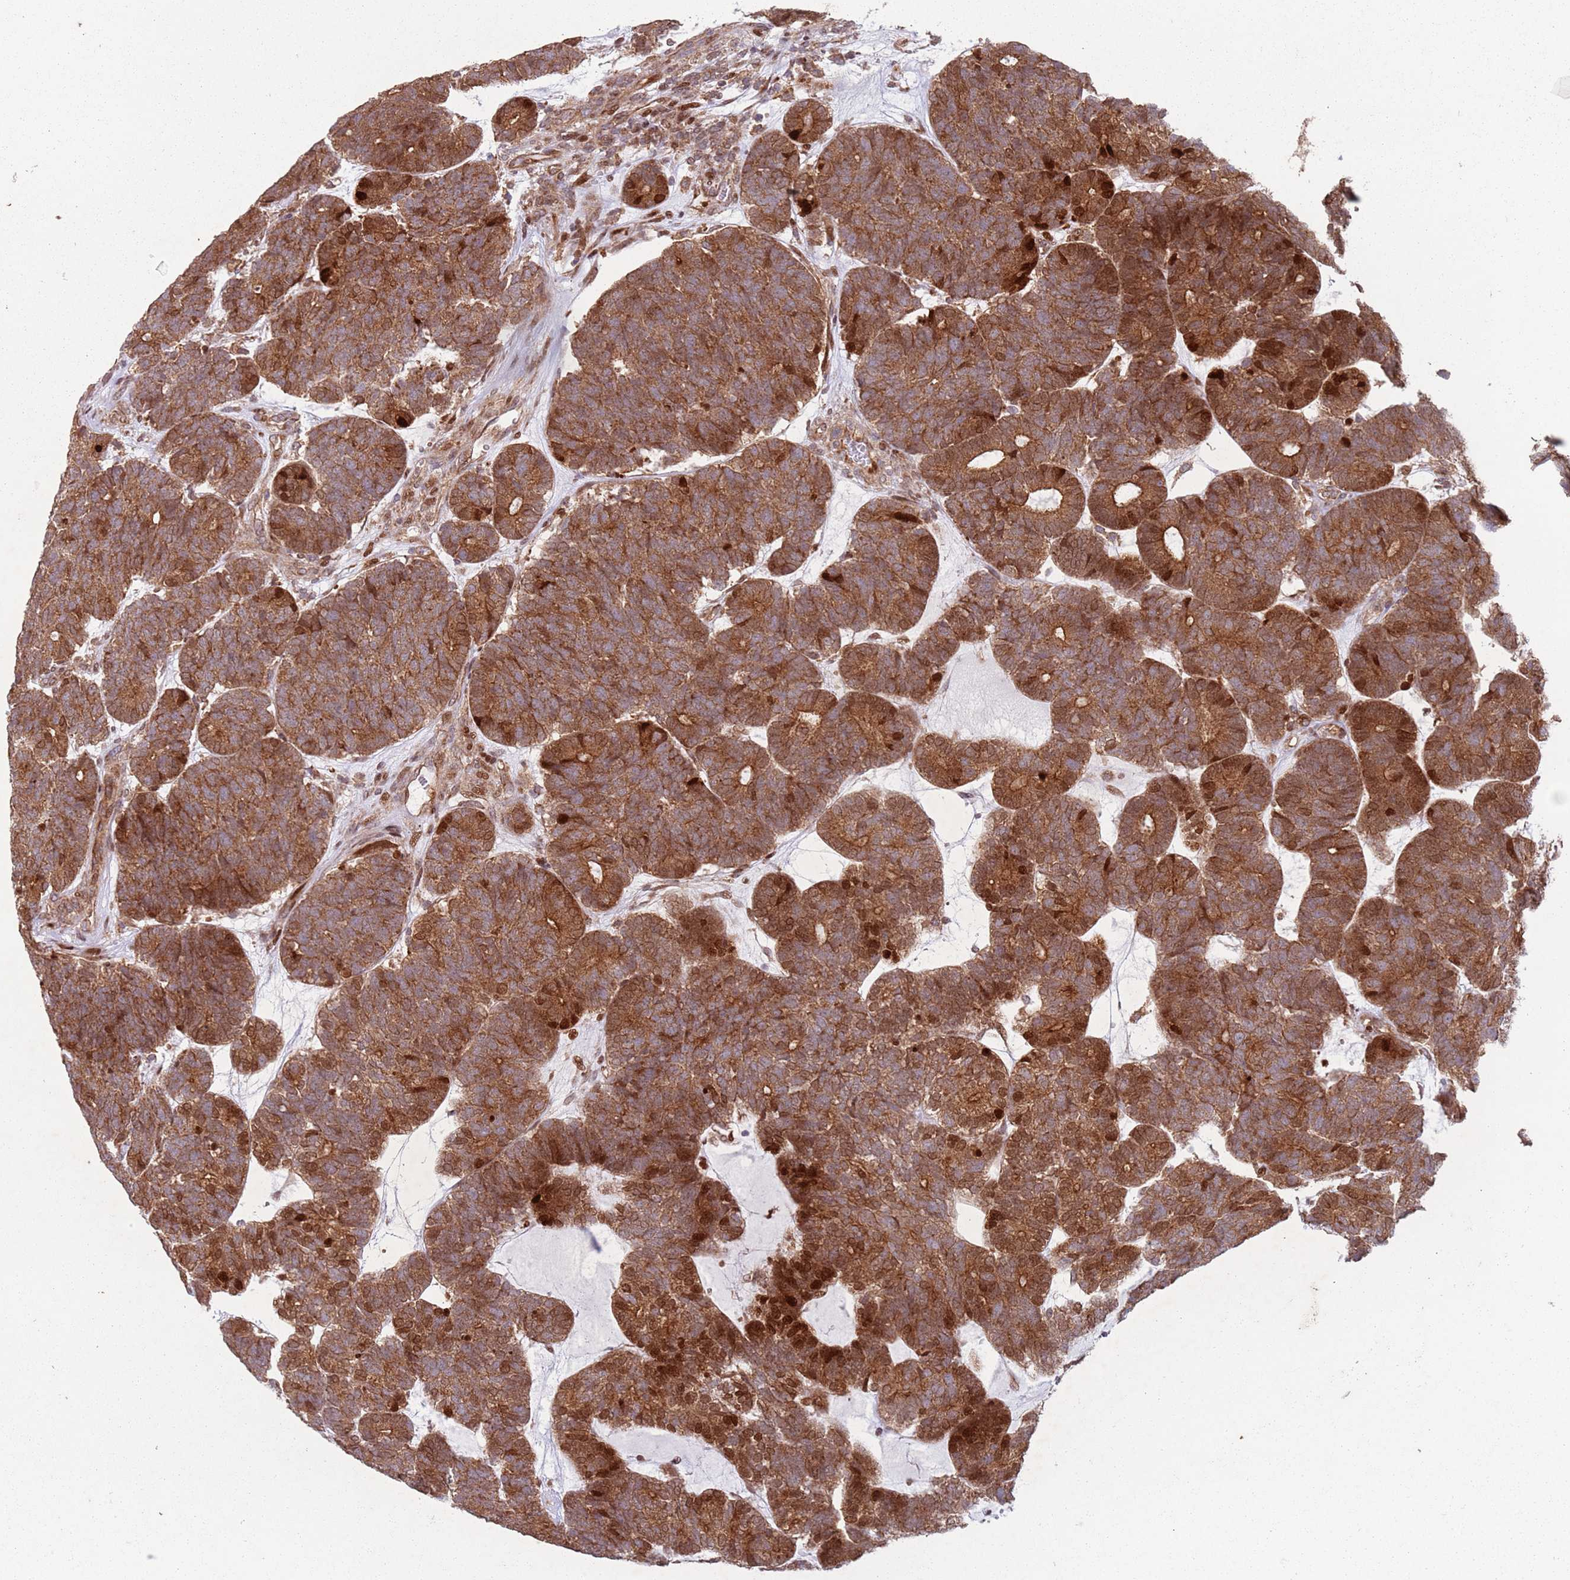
{"staining": {"intensity": "strong", "quantity": ">75%", "location": "cytoplasmic/membranous,nuclear"}, "tissue": "head and neck cancer", "cell_type": "Tumor cells", "image_type": "cancer", "snomed": [{"axis": "morphology", "description": "Adenocarcinoma, NOS"}, {"axis": "topography", "description": "Head-Neck"}], "caption": "DAB immunohistochemical staining of human head and neck adenocarcinoma displays strong cytoplasmic/membranous and nuclear protein positivity in about >75% of tumor cells. The staining is performed using DAB brown chromogen to label protein expression. The nuclei are counter-stained blue using hematoxylin.", "gene": "HNRNPLL", "patient": {"sex": "female", "age": 81}}